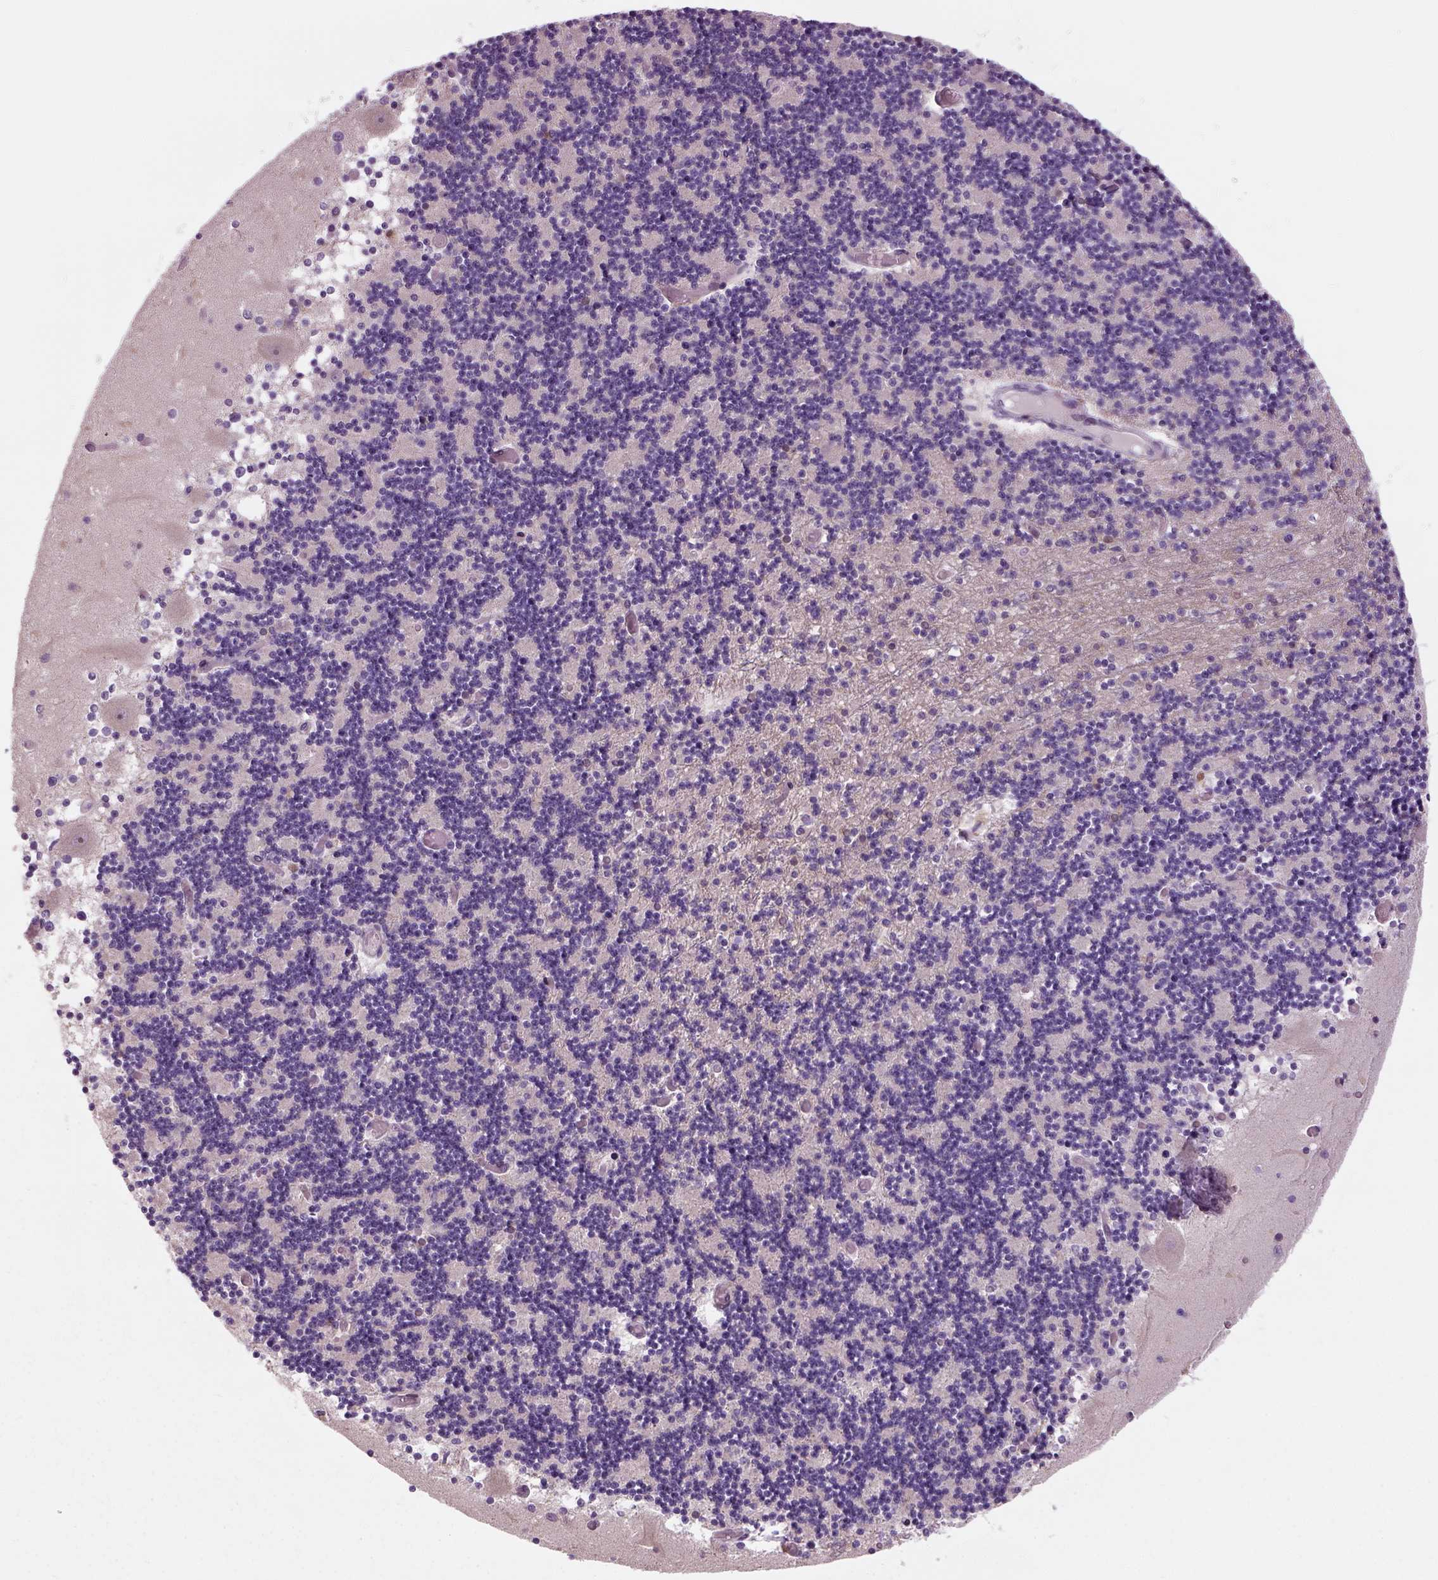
{"staining": {"intensity": "negative", "quantity": "none", "location": "none"}, "tissue": "cerebellum", "cell_type": "Cells in granular layer", "image_type": "normal", "snomed": [{"axis": "morphology", "description": "Normal tissue, NOS"}, {"axis": "topography", "description": "Cerebellum"}], "caption": "Cerebellum was stained to show a protein in brown. There is no significant positivity in cells in granular layer. (DAB immunohistochemistry (IHC) visualized using brightfield microscopy, high magnification).", "gene": "NECAB1", "patient": {"sex": "female", "age": 28}}